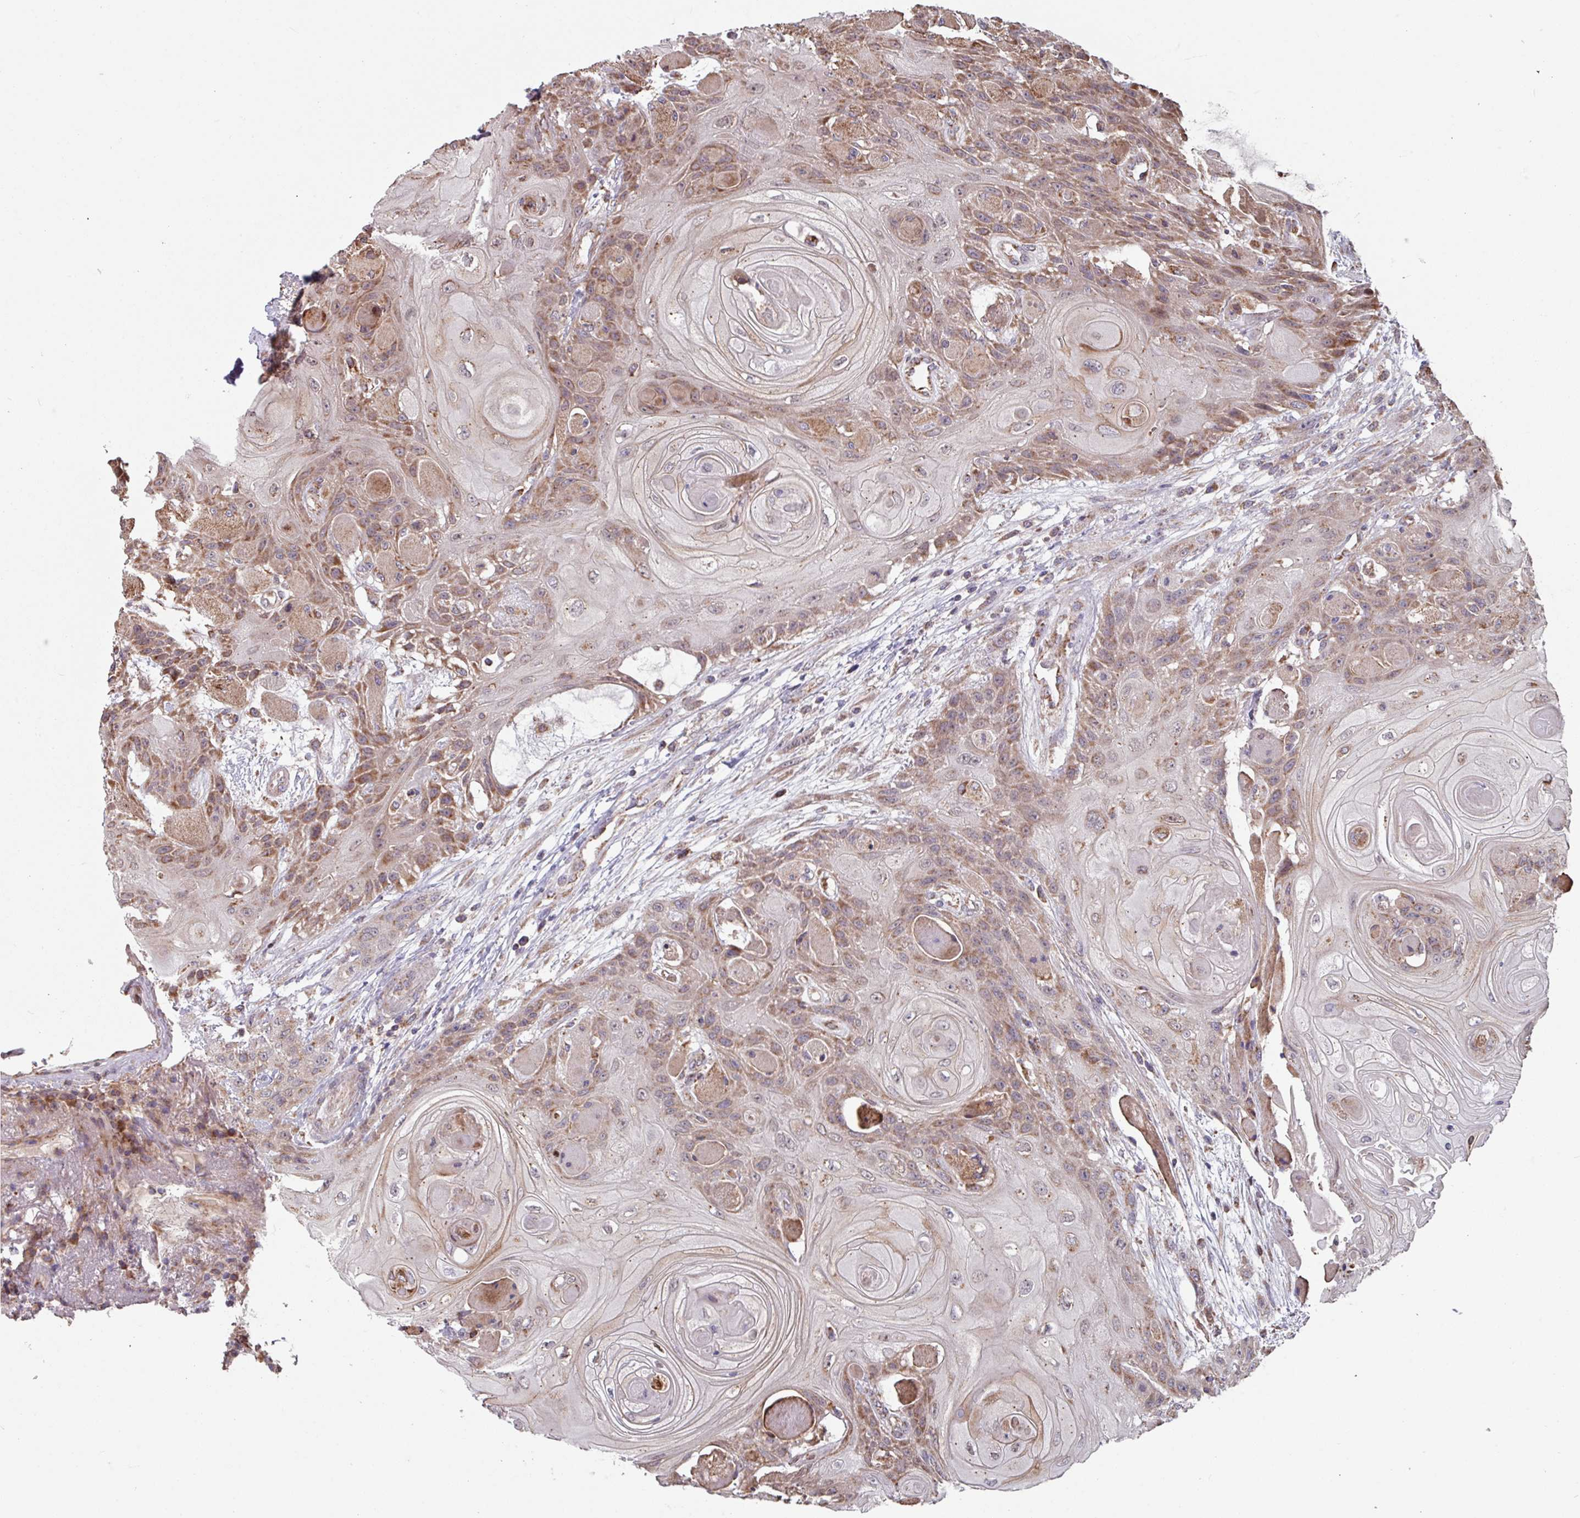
{"staining": {"intensity": "moderate", "quantity": "25%-75%", "location": "cytoplasmic/membranous"}, "tissue": "head and neck cancer", "cell_type": "Tumor cells", "image_type": "cancer", "snomed": [{"axis": "morphology", "description": "Squamous cell carcinoma, NOS"}, {"axis": "topography", "description": "Head-Neck"}], "caption": "Head and neck cancer was stained to show a protein in brown. There is medium levels of moderate cytoplasmic/membranous staining in about 25%-75% of tumor cells.", "gene": "COX7C", "patient": {"sex": "female", "age": 43}}